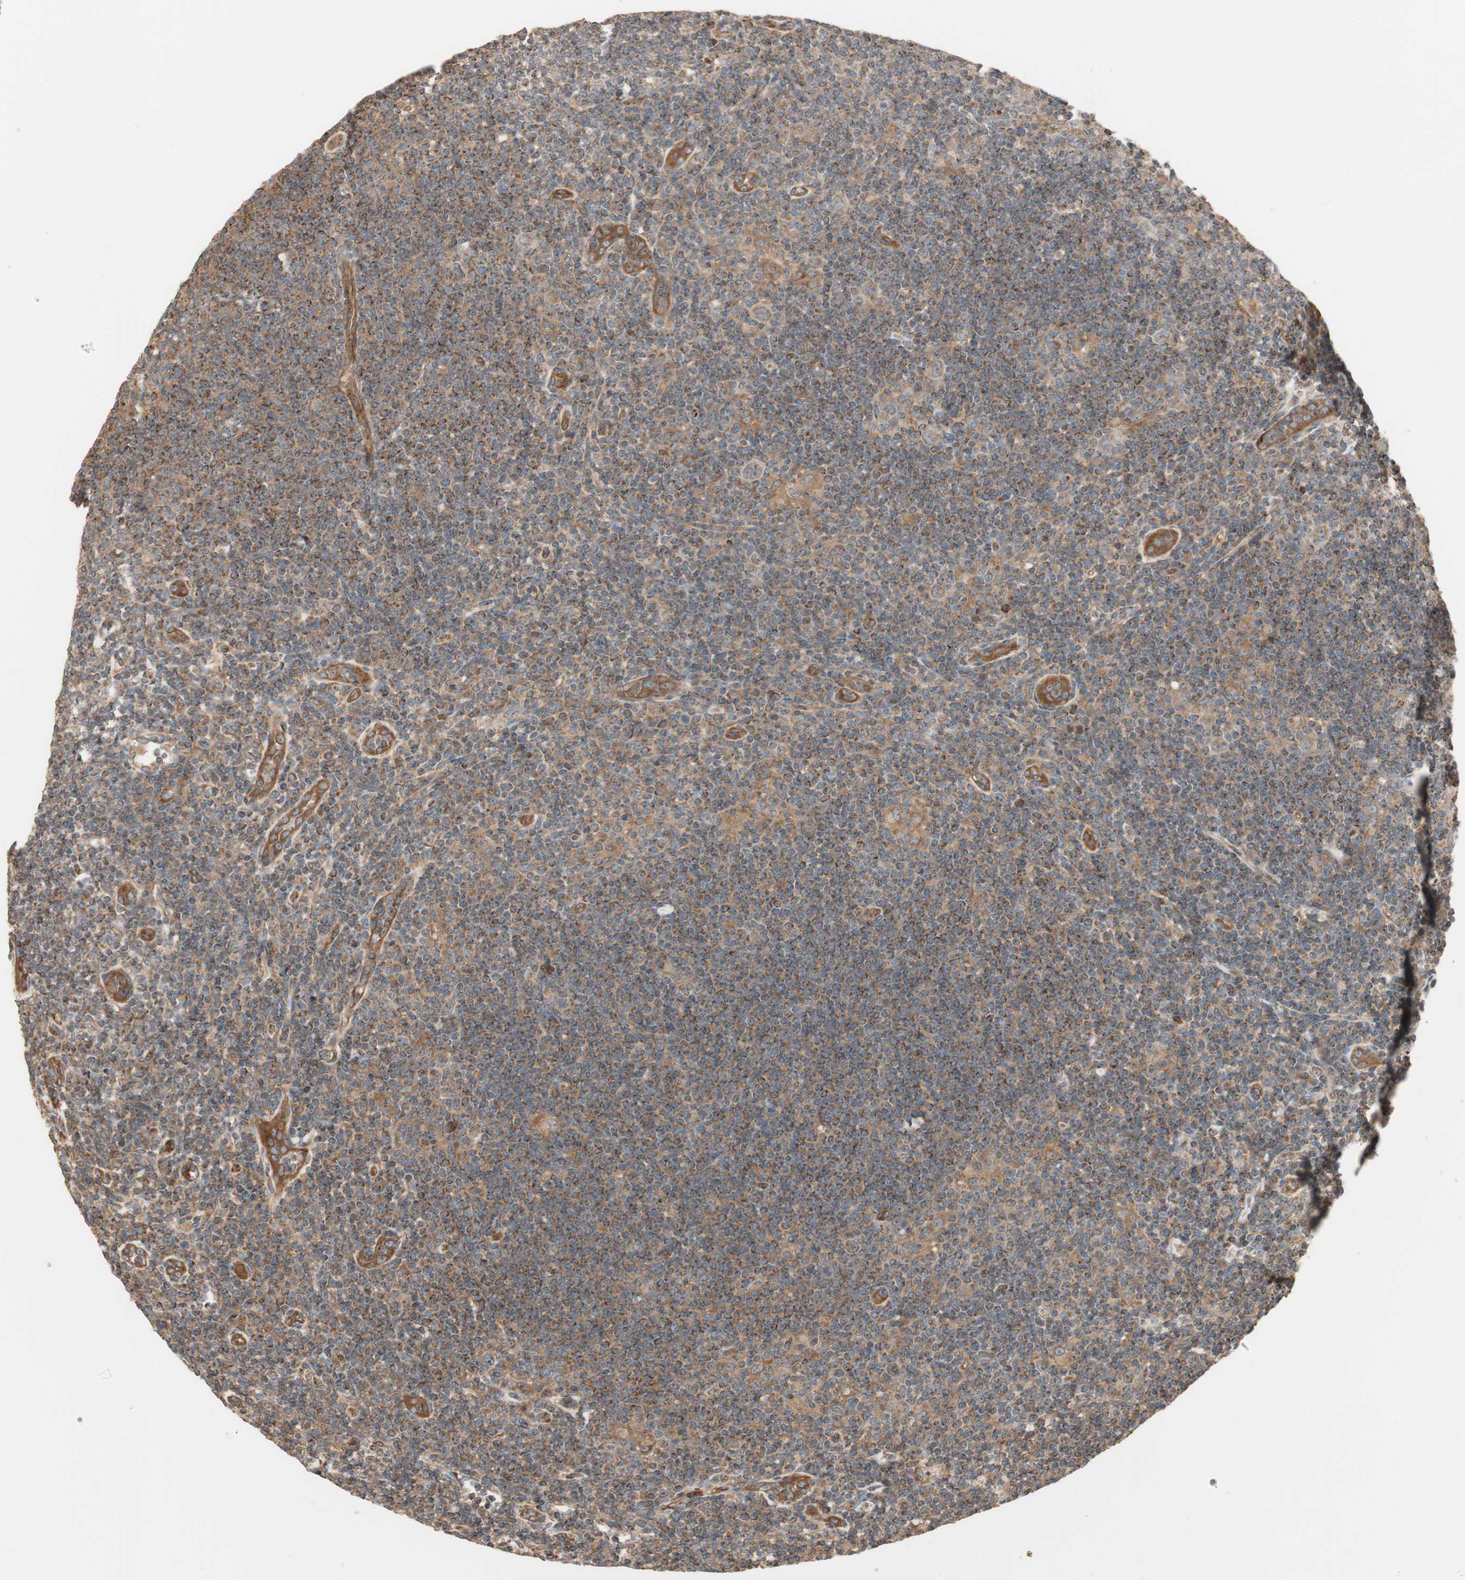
{"staining": {"intensity": "moderate", "quantity": ">75%", "location": "cytoplasmic/membranous"}, "tissue": "lymphoma", "cell_type": "Tumor cells", "image_type": "cancer", "snomed": [{"axis": "morphology", "description": "Hodgkin's disease, NOS"}, {"axis": "topography", "description": "Lymph node"}], "caption": "Immunohistochemical staining of lymphoma demonstrates moderate cytoplasmic/membranous protein positivity in about >75% of tumor cells.", "gene": "CTTNBP2NL", "patient": {"sex": "female", "age": 57}}